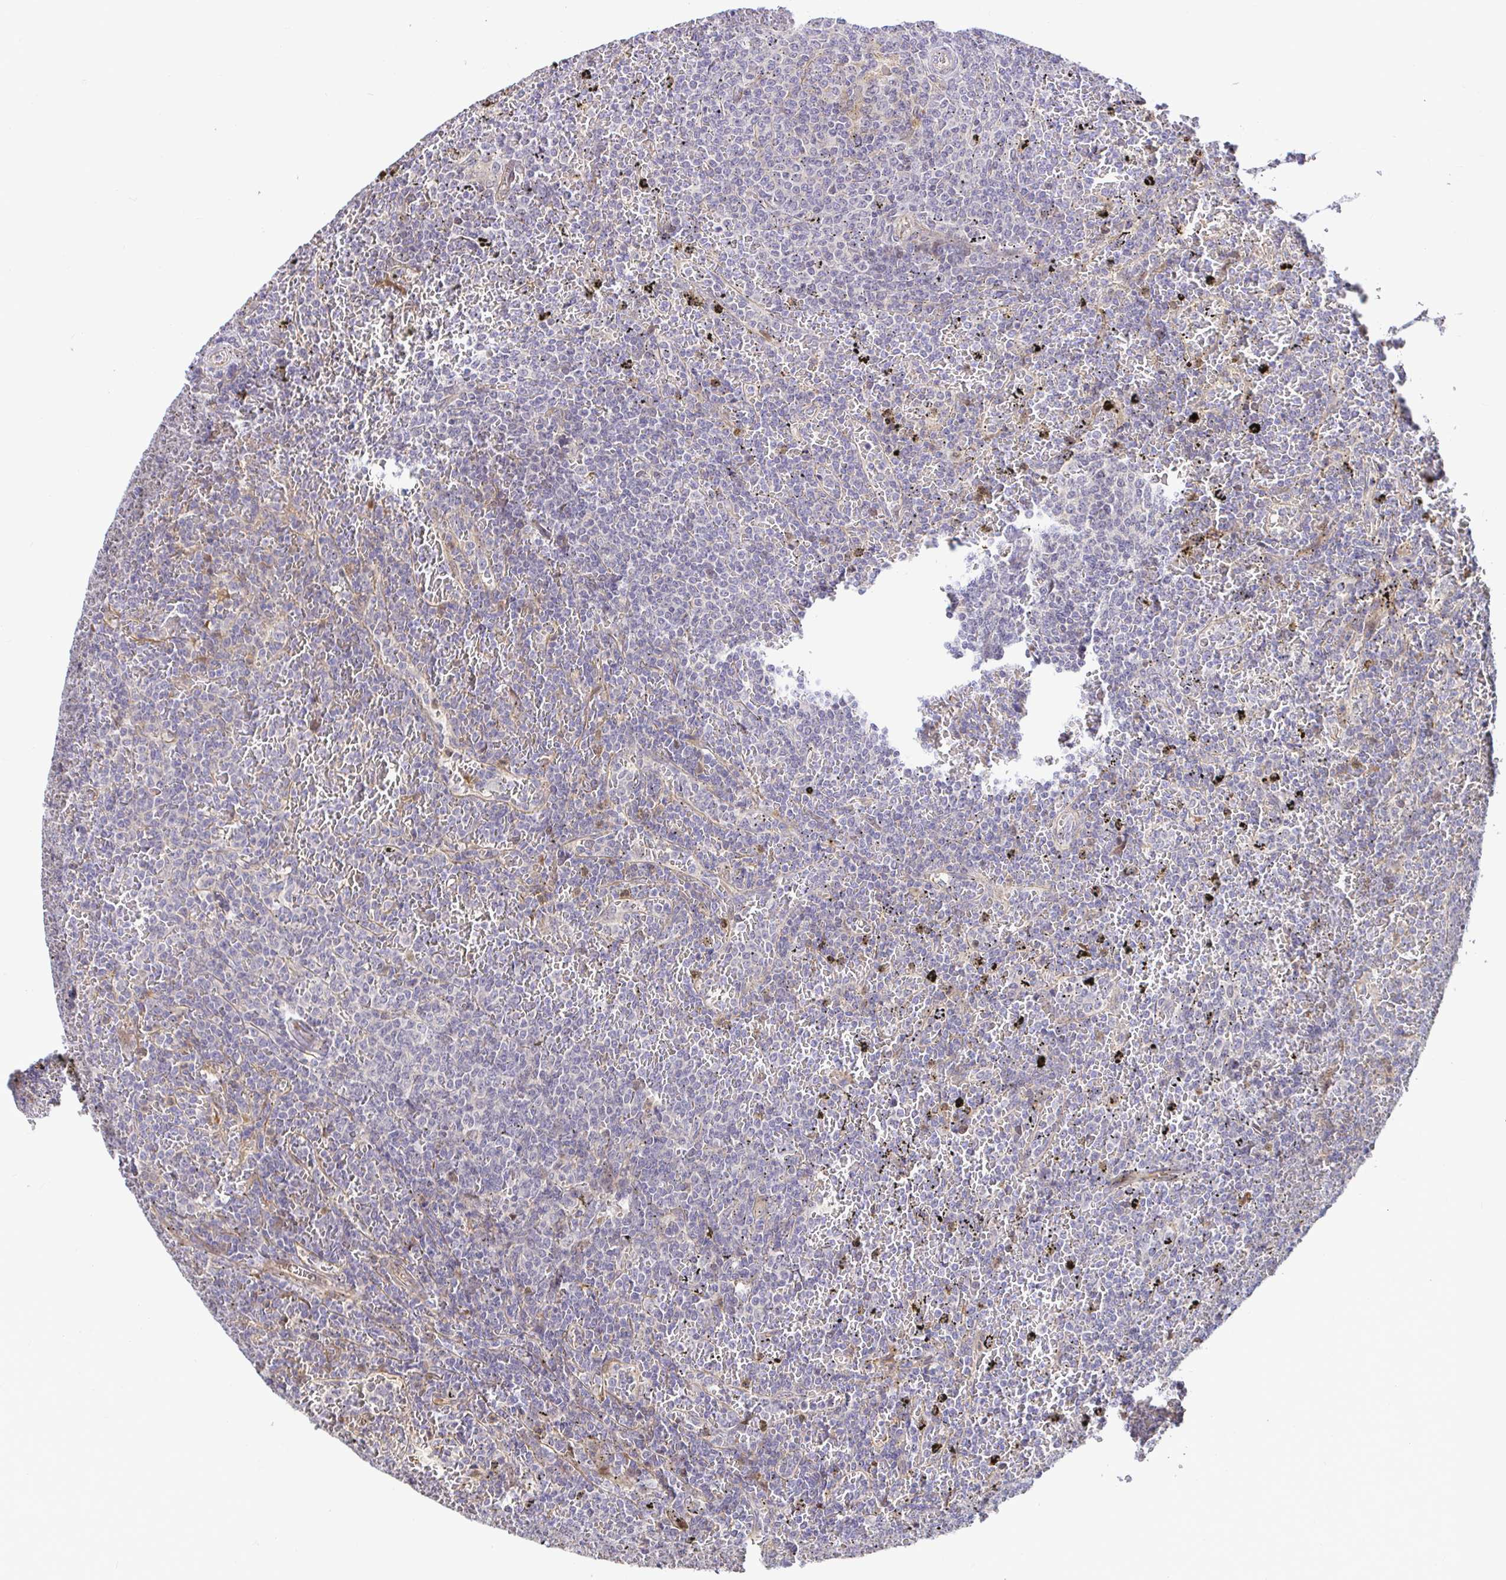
{"staining": {"intensity": "negative", "quantity": "none", "location": "none"}, "tissue": "lymphoma", "cell_type": "Tumor cells", "image_type": "cancer", "snomed": [{"axis": "morphology", "description": "Malignant lymphoma, non-Hodgkin's type, Low grade"}, {"axis": "topography", "description": "Spleen"}], "caption": "The histopathology image shows no staining of tumor cells in low-grade malignant lymphoma, non-Hodgkin's type.", "gene": "TRIM55", "patient": {"sex": "female", "age": 77}}